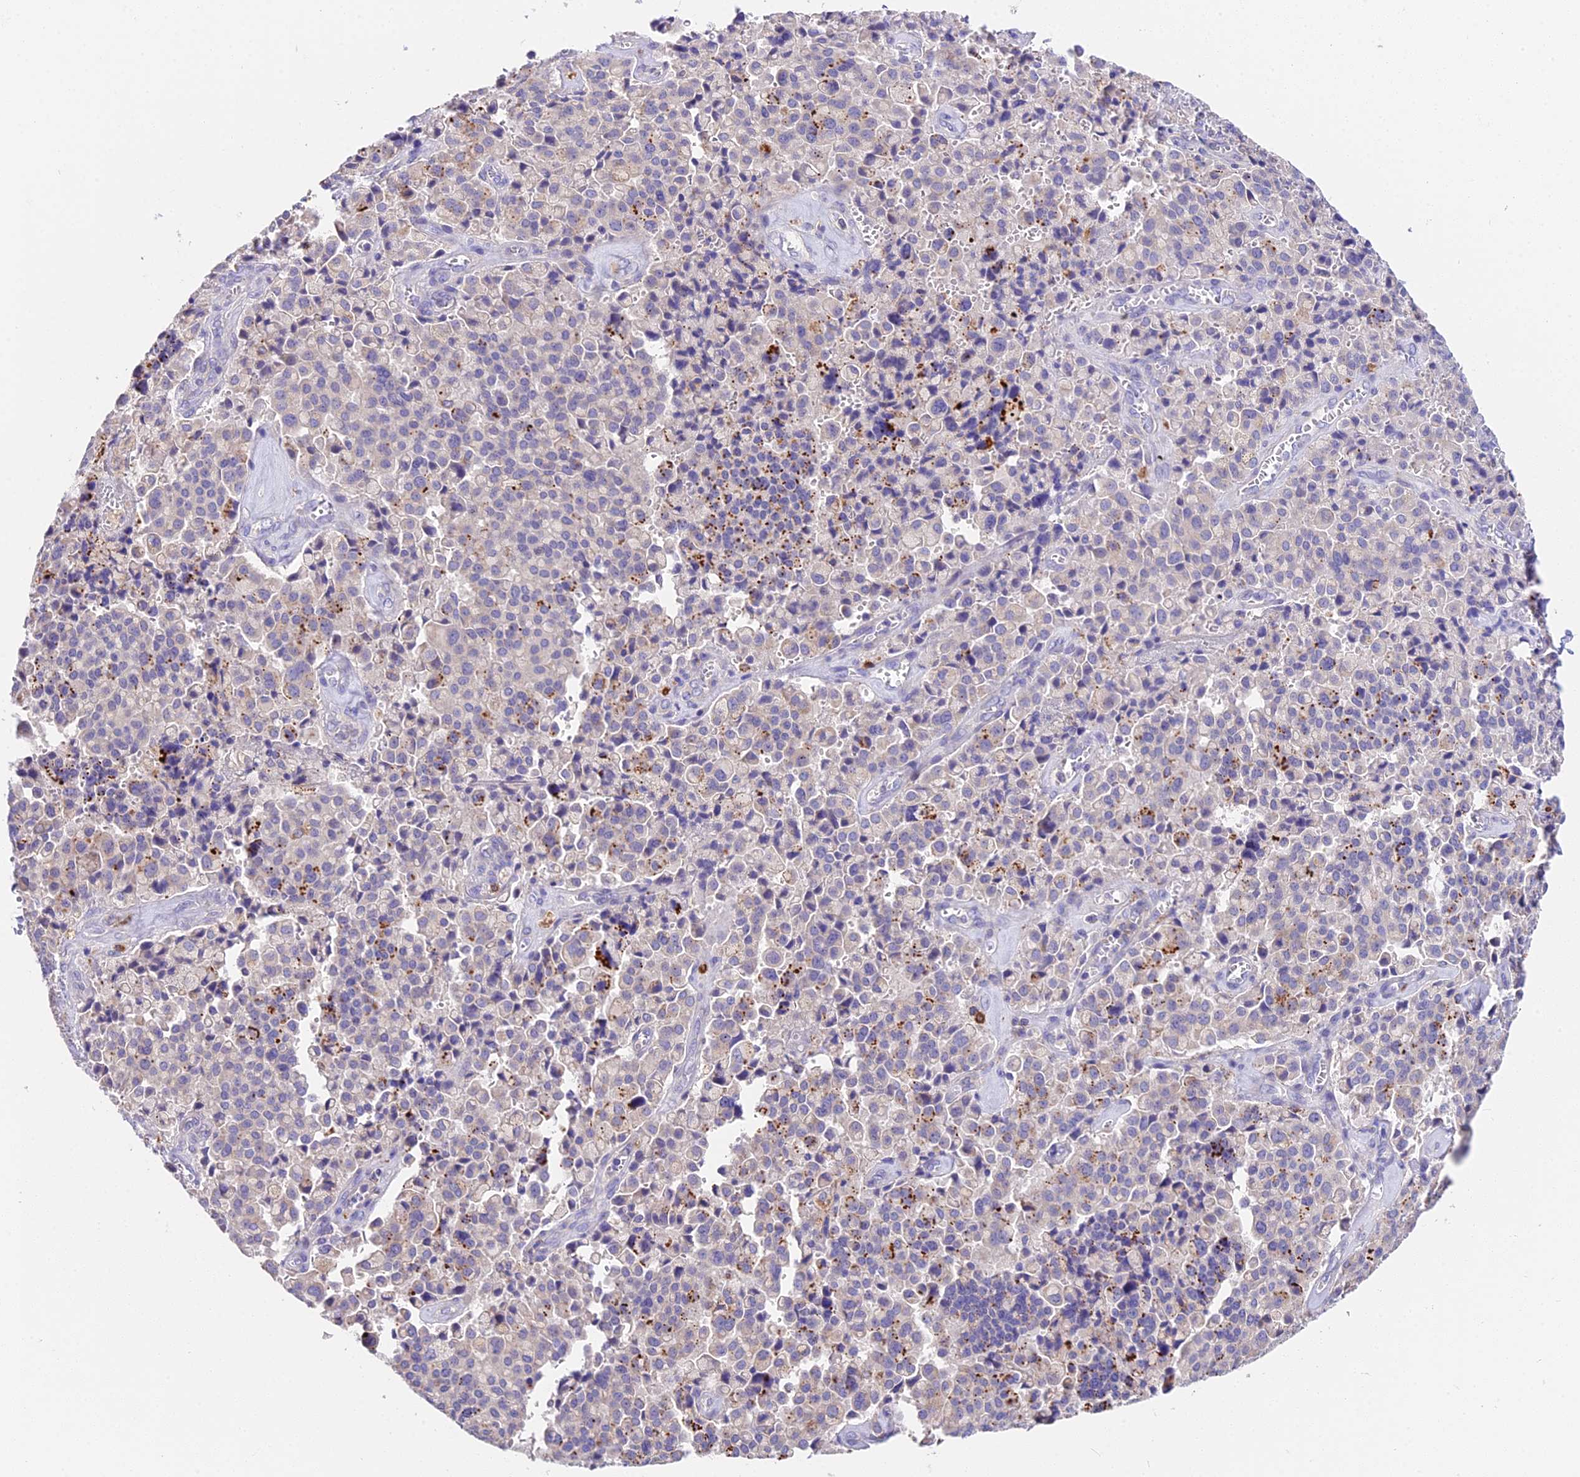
{"staining": {"intensity": "moderate", "quantity": "<25%", "location": "cytoplasmic/membranous"}, "tissue": "pancreatic cancer", "cell_type": "Tumor cells", "image_type": "cancer", "snomed": [{"axis": "morphology", "description": "Adenocarcinoma, NOS"}, {"axis": "topography", "description": "Pancreas"}], "caption": "Pancreatic cancer (adenocarcinoma) stained for a protein (brown) displays moderate cytoplasmic/membranous positive expression in approximately <25% of tumor cells.", "gene": "LYPD6", "patient": {"sex": "male", "age": 65}}